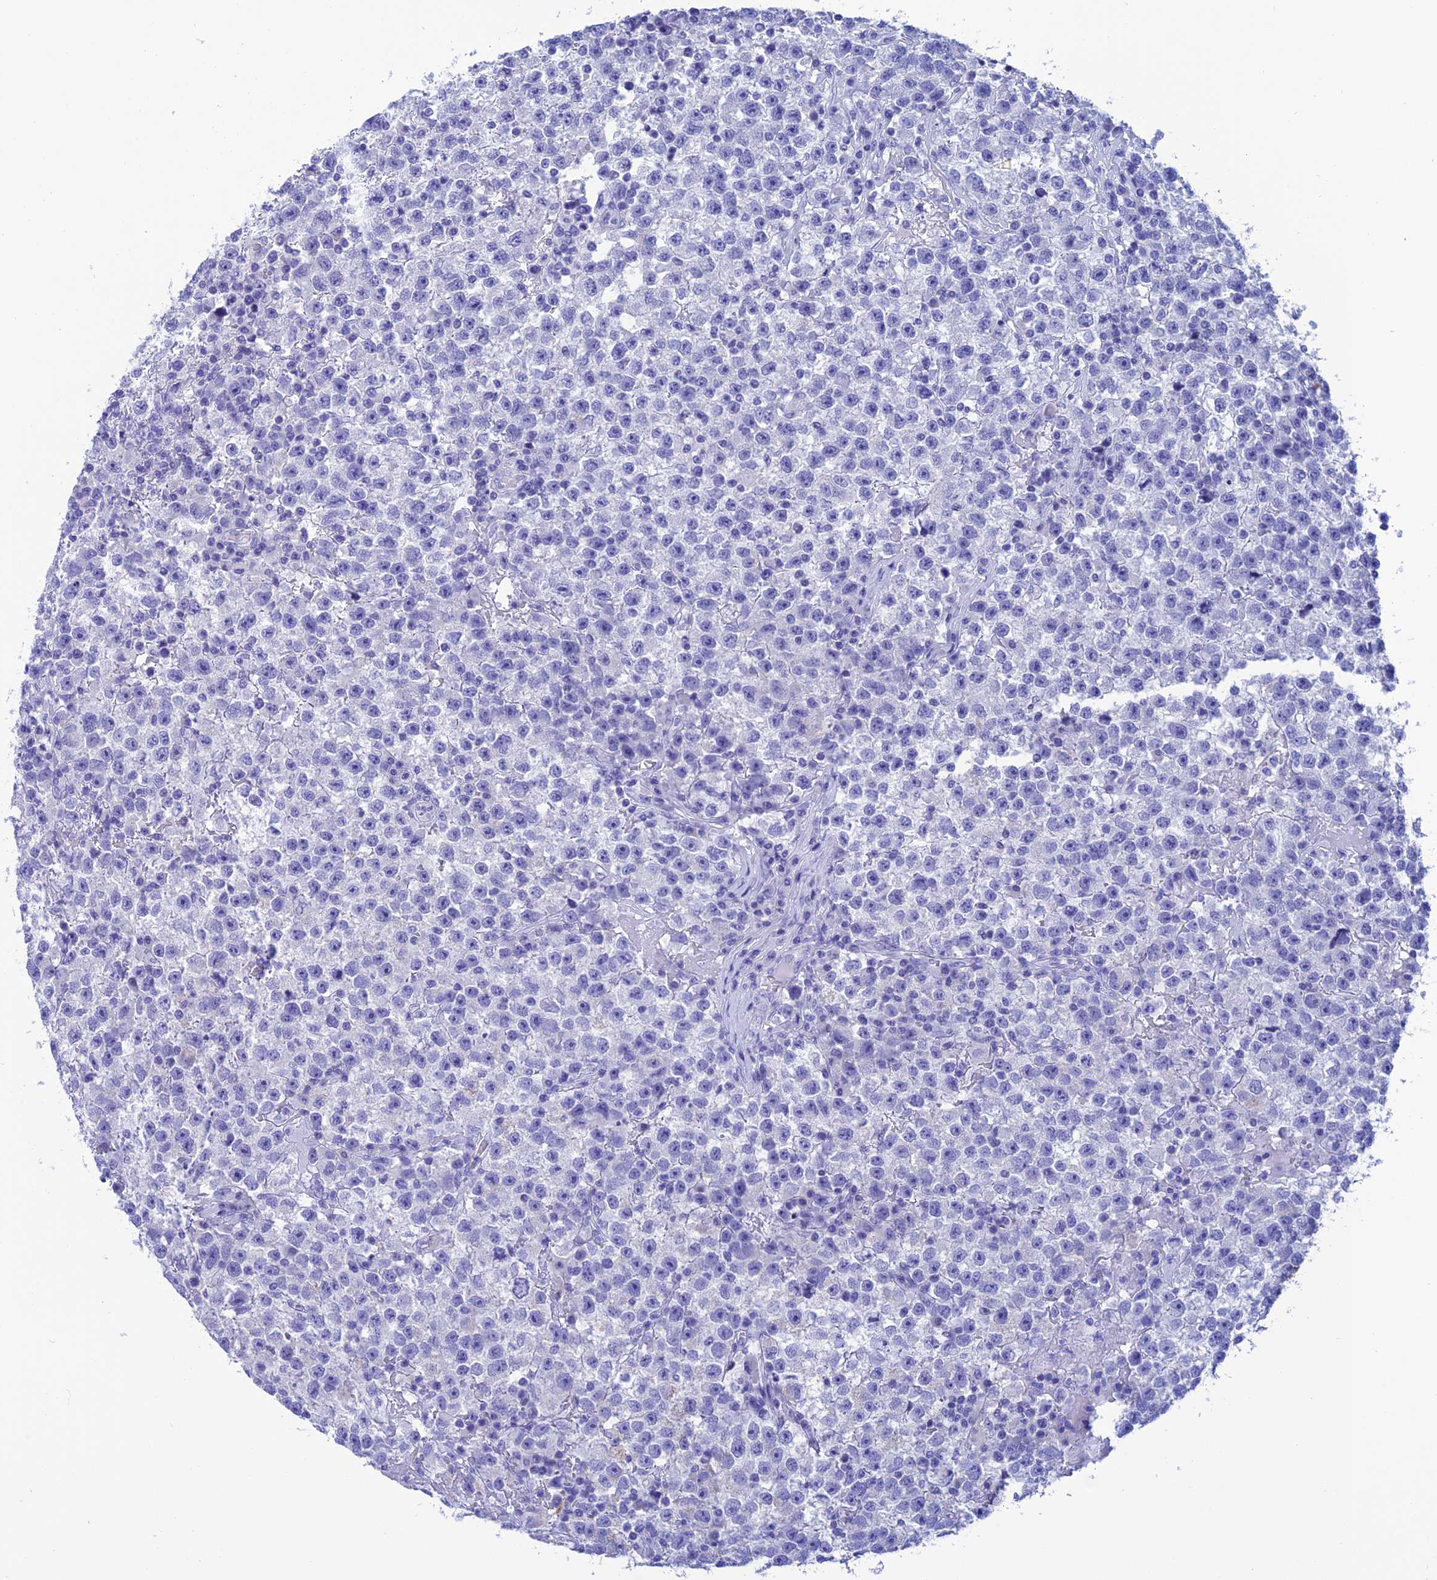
{"staining": {"intensity": "negative", "quantity": "none", "location": "none"}, "tissue": "testis cancer", "cell_type": "Tumor cells", "image_type": "cancer", "snomed": [{"axis": "morphology", "description": "Seminoma, NOS"}, {"axis": "topography", "description": "Testis"}], "caption": "DAB immunohistochemical staining of human testis seminoma demonstrates no significant positivity in tumor cells.", "gene": "NXPE4", "patient": {"sex": "male", "age": 22}}